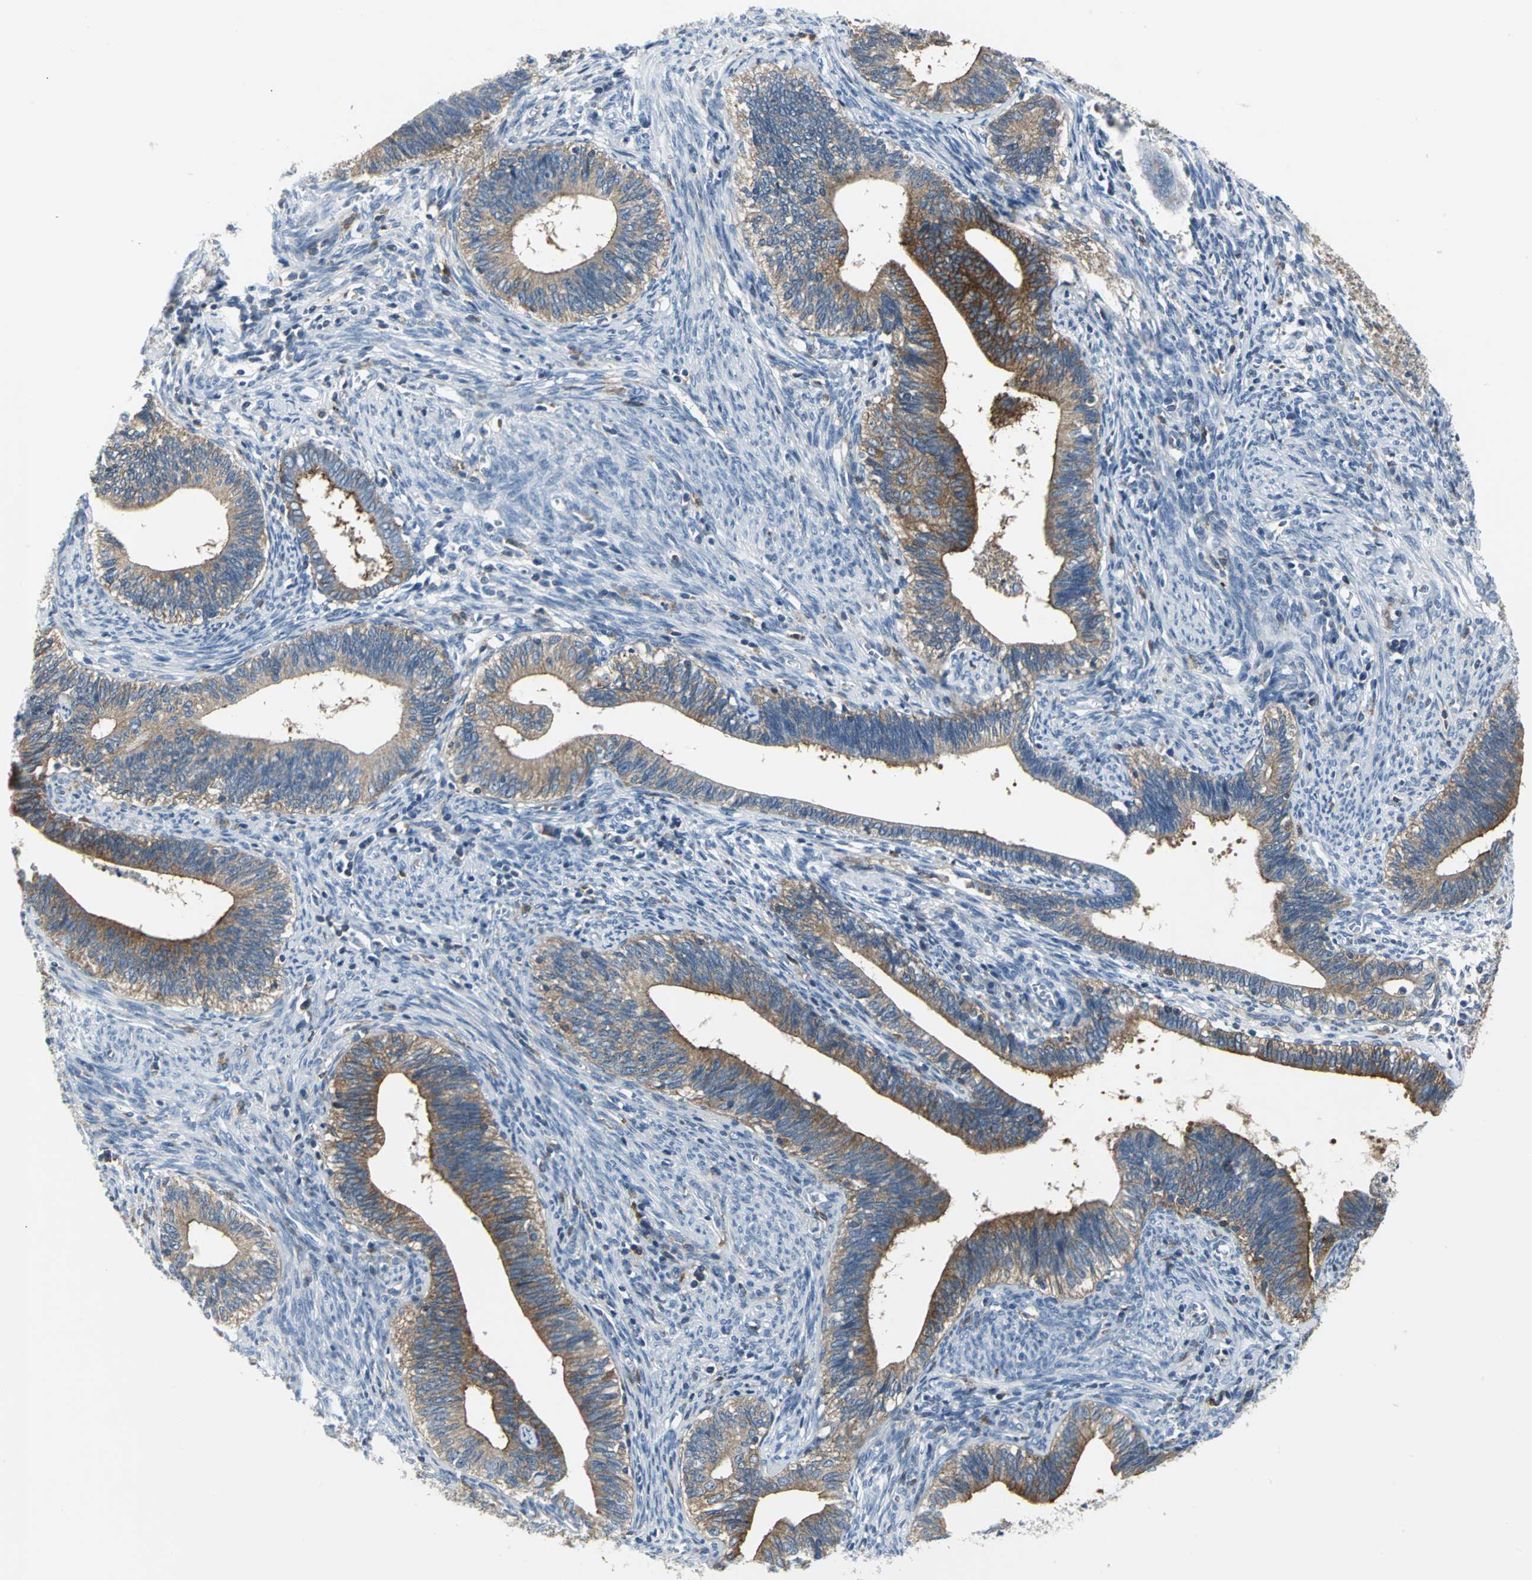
{"staining": {"intensity": "moderate", "quantity": ">75%", "location": "cytoplasmic/membranous"}, "tissue": "cervical cancer", "cell_type": "Tumor cells", "image_type": "cancer", "snomed": [{"axis": "morphology", "description": "Adenocarcinoma, NOS"}, {"axis": "topography", "description": "Cervix"}], "caption": "IHC of cervical cancer exhibits medium levels of moderate cytoplasmic/membranous expression in approximately >75% of tumor cells.", "gene": "IQGAP2", "patient": {"sex": "female", "age": 44}}